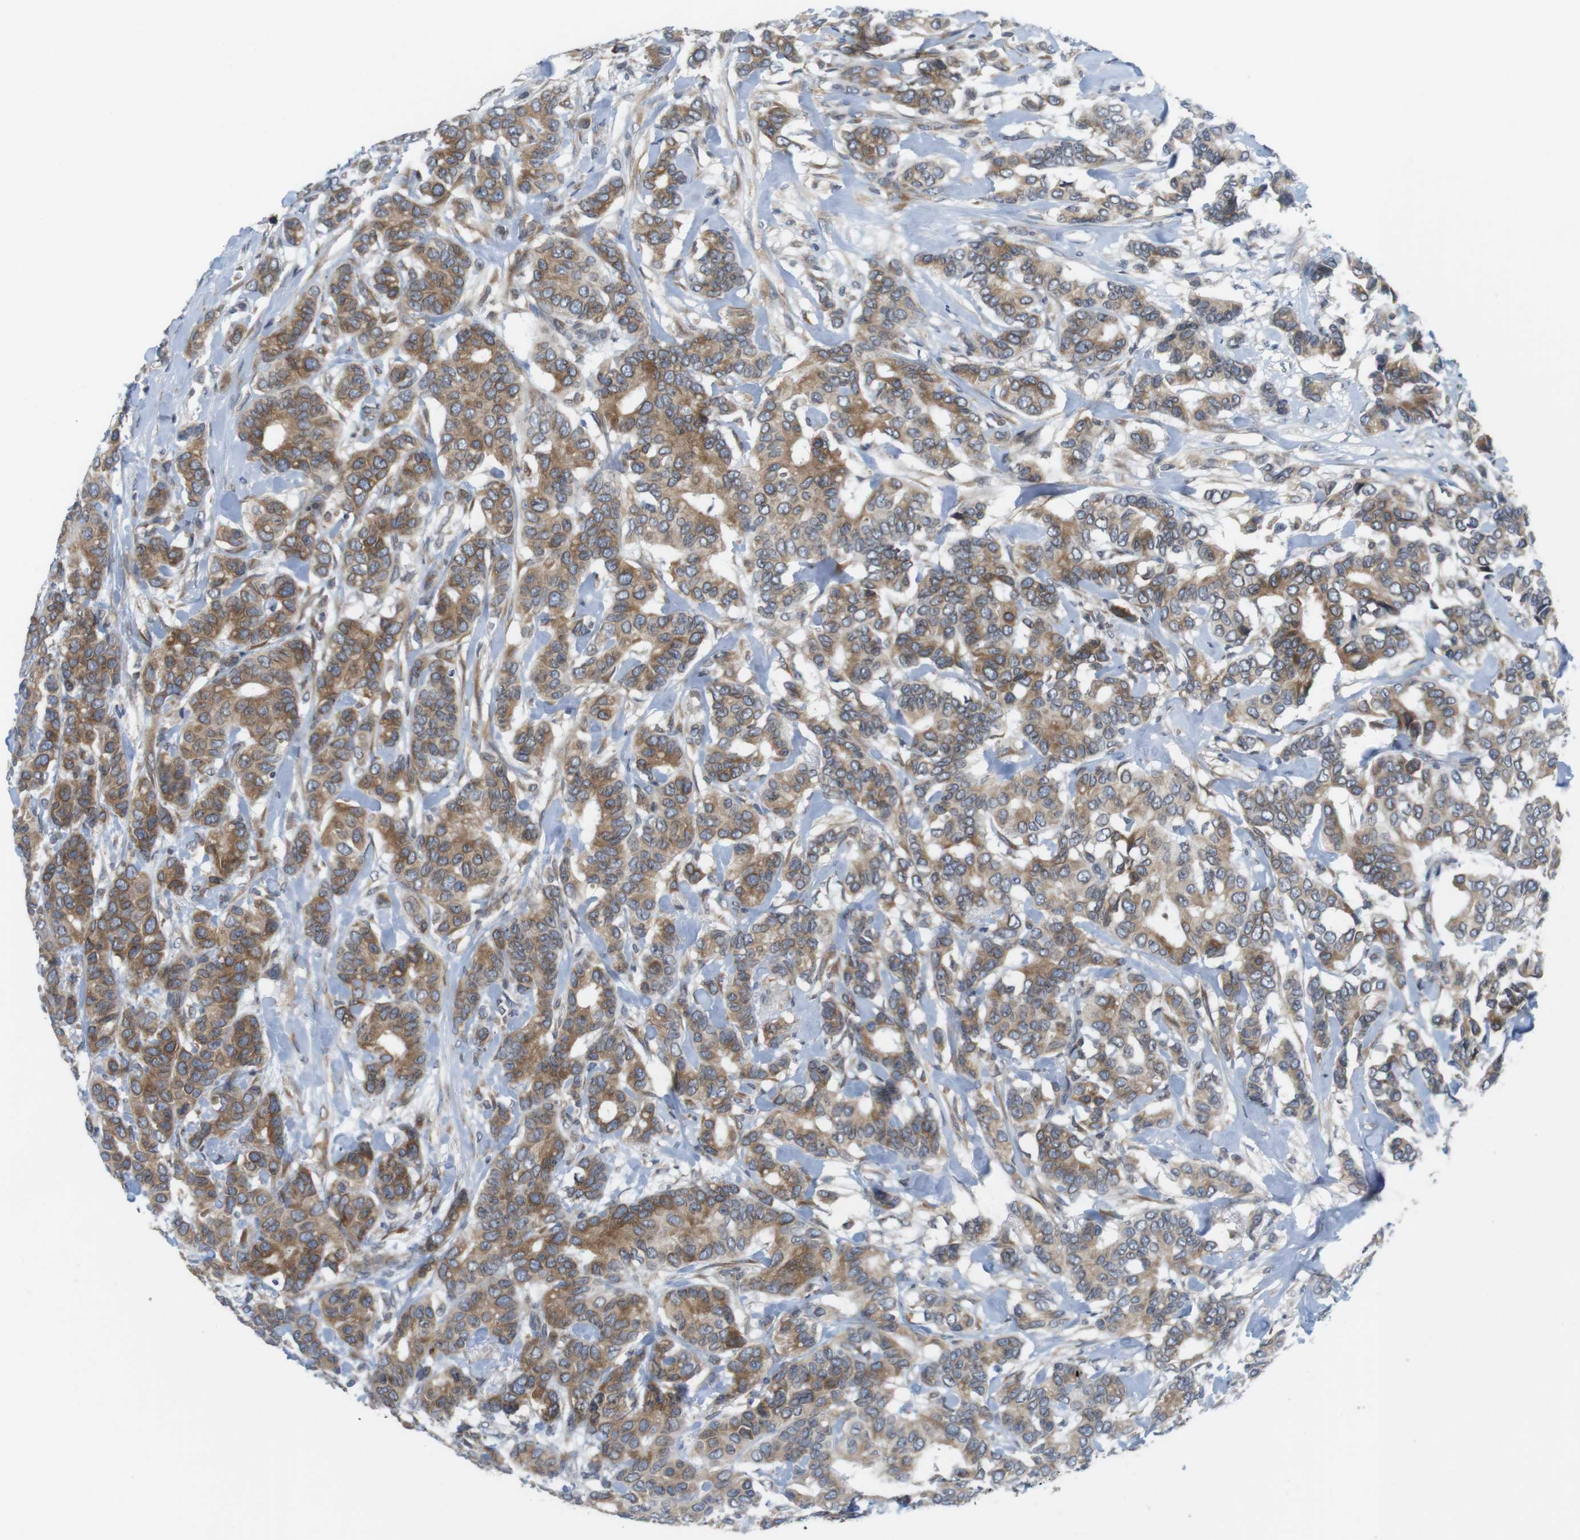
{"staining": {"intensity": "moderate", "quantity": ">75%", "location": "cytoplasmic/membranous"}, "tissue": "breast cancer", "cell_type": "Tumor cells", "image_type": "cancer", "snomed": [{"axis": "morphology", "description": "Duct carcinoma"}, {"axis": "topography", "description": "Breast"}], "caption": "The photomicrograph exhibits staining of breast infiltrating ductal carcinoma, revealing moderate cytoplasmic/membranous protein staining (brown color) within tumor cells. Nuclei are stained in blue.", "gene": "ERGIC3", "patient": {"sex": "female", "age": 87}}